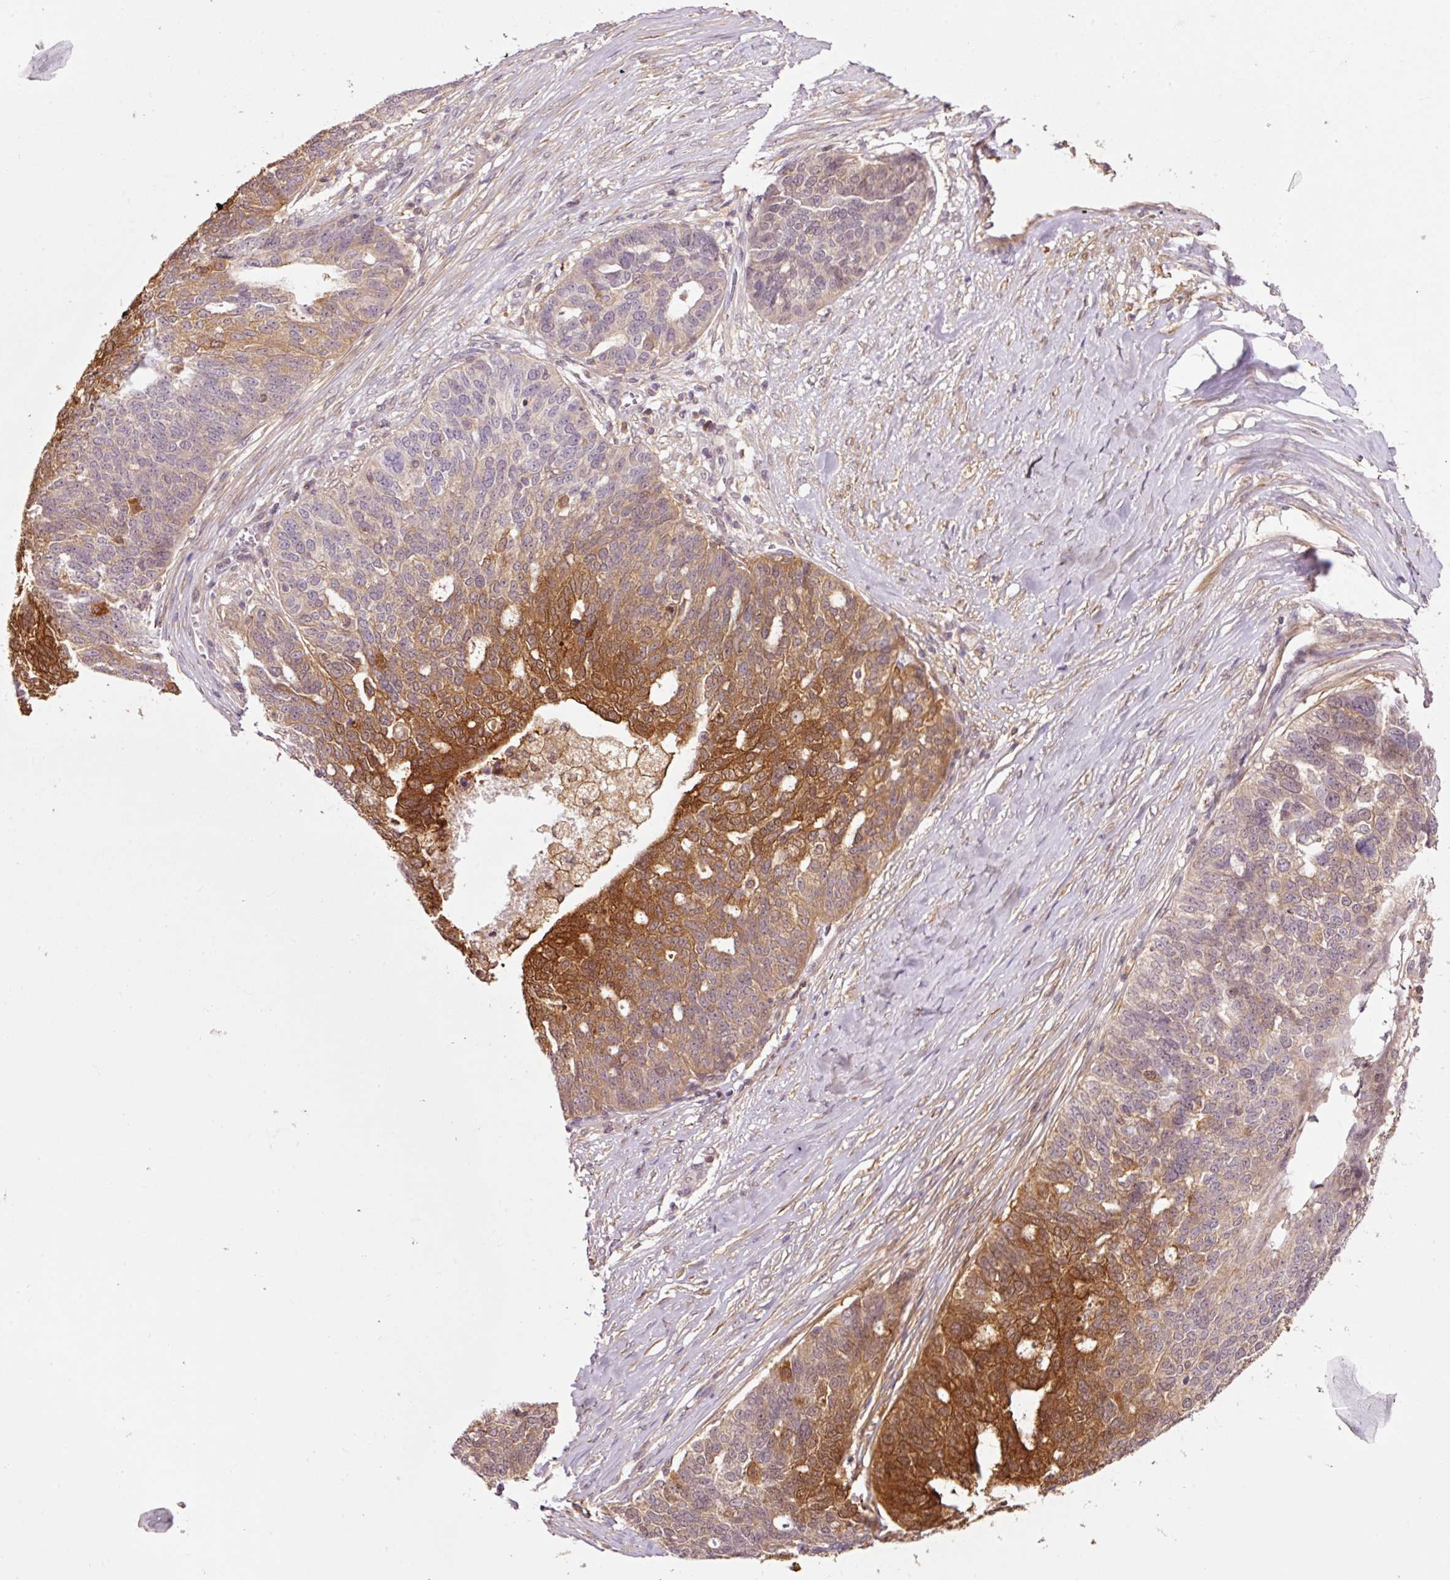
{"staining": {"intensity": "strong", "quantity": "25%-75%", "location": "cytoplasmic/membranous,nuclear"}, "tissue": "ovarian cancer", "cell_type": "Tumor cells", "image_type": "cancer", "snomed": [{"axis": "morphology", "description": "Cystadenocarcinoma, serous, NOS"}, {"axis": "topography", "description": "Ovary"}], "caption": "DAB (3,3'-diaminobenzidine) immunohistochemical staining of human ovarian serous cystadenocarcinoma demonstrates strong cytoplasmic/membranous and nuclear protein expression in approximately 25%-75% of tumor cells. The staining is performed using DAB (3,3'-diaminobenzidine) brown chromogen to label protein expression. The nuclei are counter-stained blue using hematoxylin.", "gene": "FBXL14", "patient": {"sex": "female", "age": 59}}